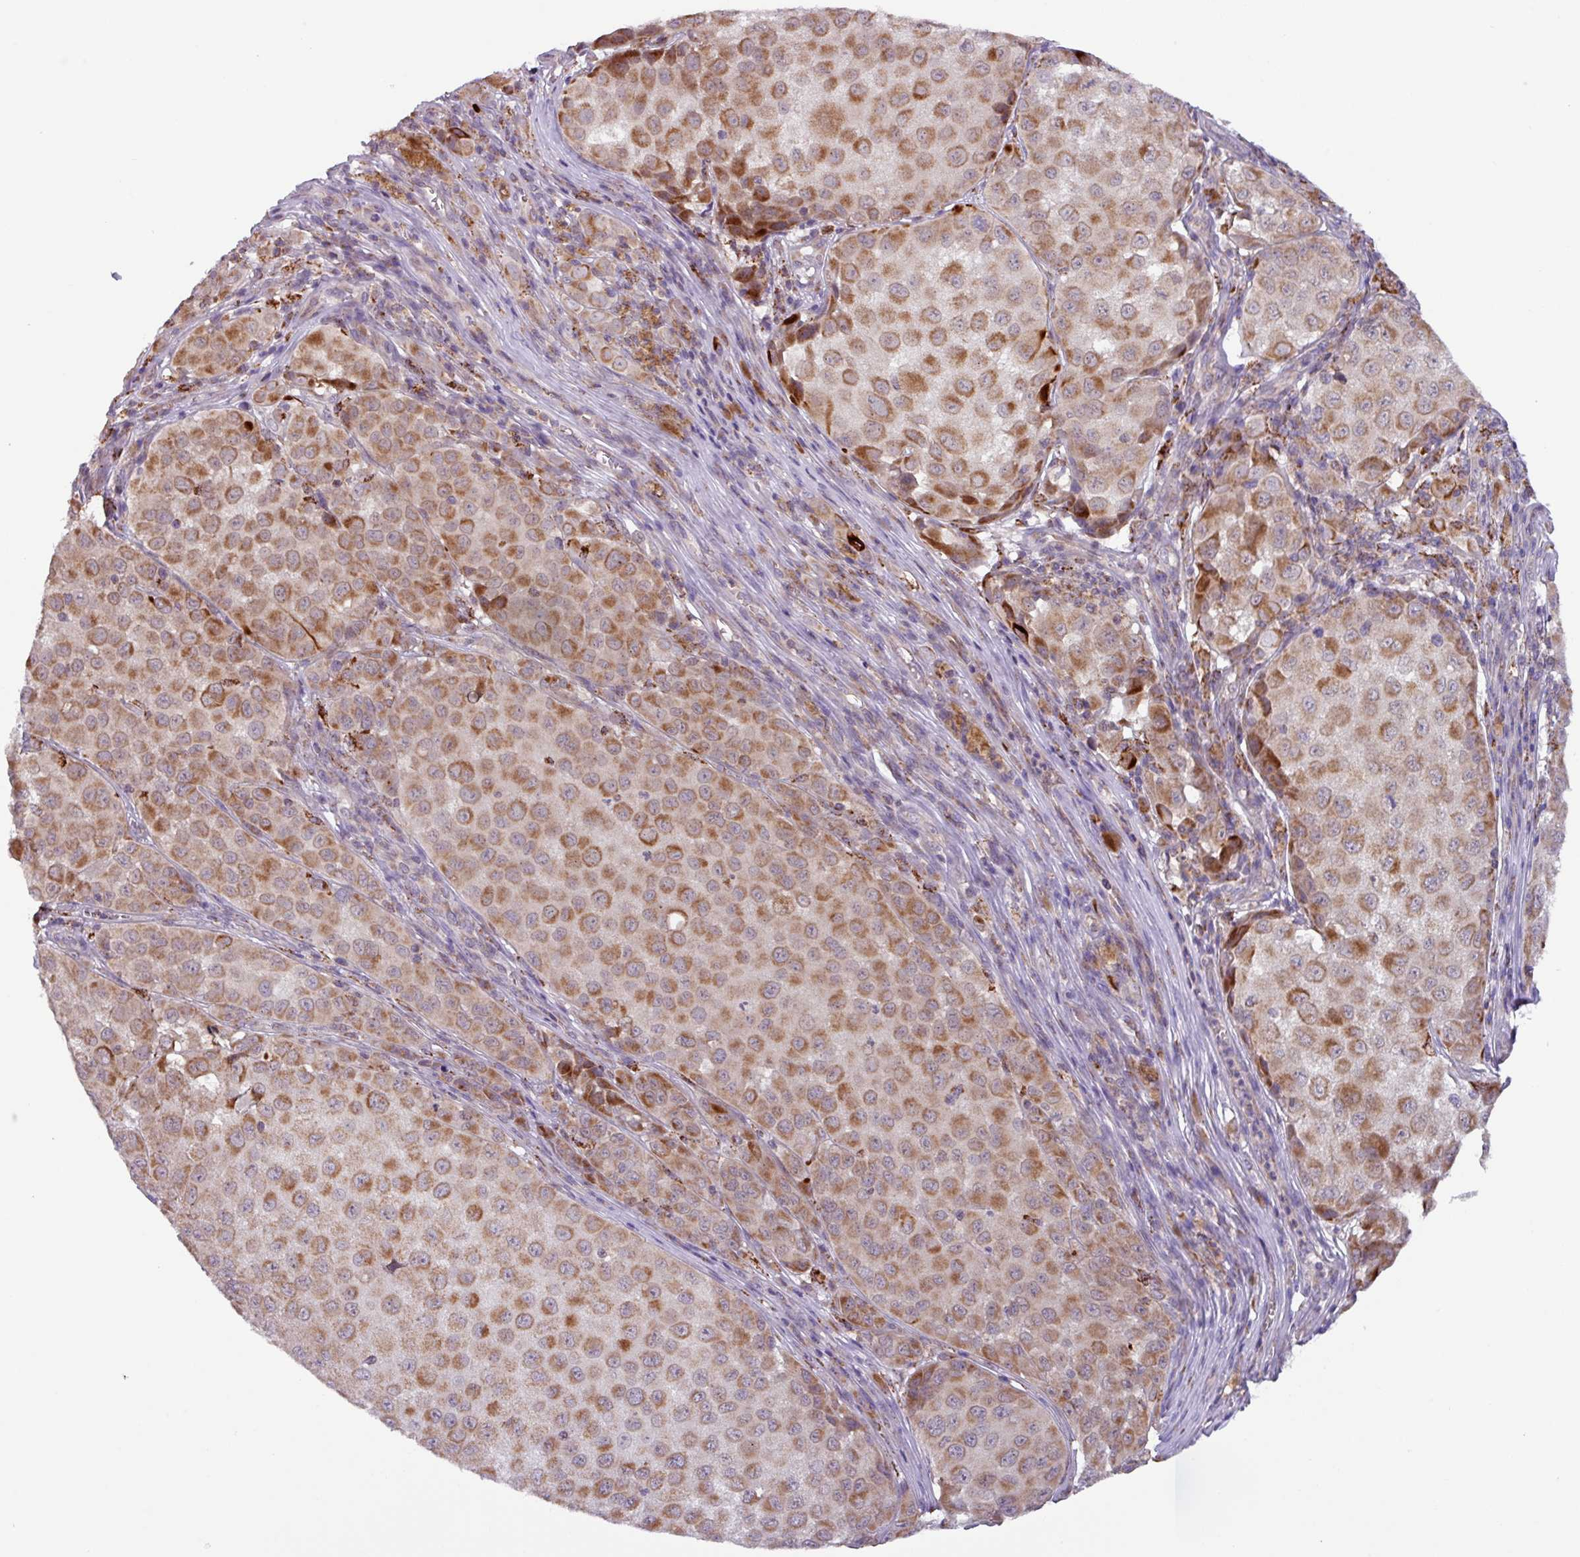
{"staining": {"intensity": "moderate", "quantity": ">75%", "location": "cytoplasmic/membranous"}, "tissue": "melanoma", "cell_type": "Tumor cells", "image_type": "cancer", "snomed": [{"axis": "morphology", "description": "Malignant melanoma, NOS"}, {"axis": "topography", "description": "Skin"}], "caption": "About >75% of tumor cells in human malignant melanoma show moderate cytoplasmic/membranous protein staining as visualized by brown immunohistochemical staining.", "gene": "AKIRIN1", "patient": {"sex": "male", "age": 64}}